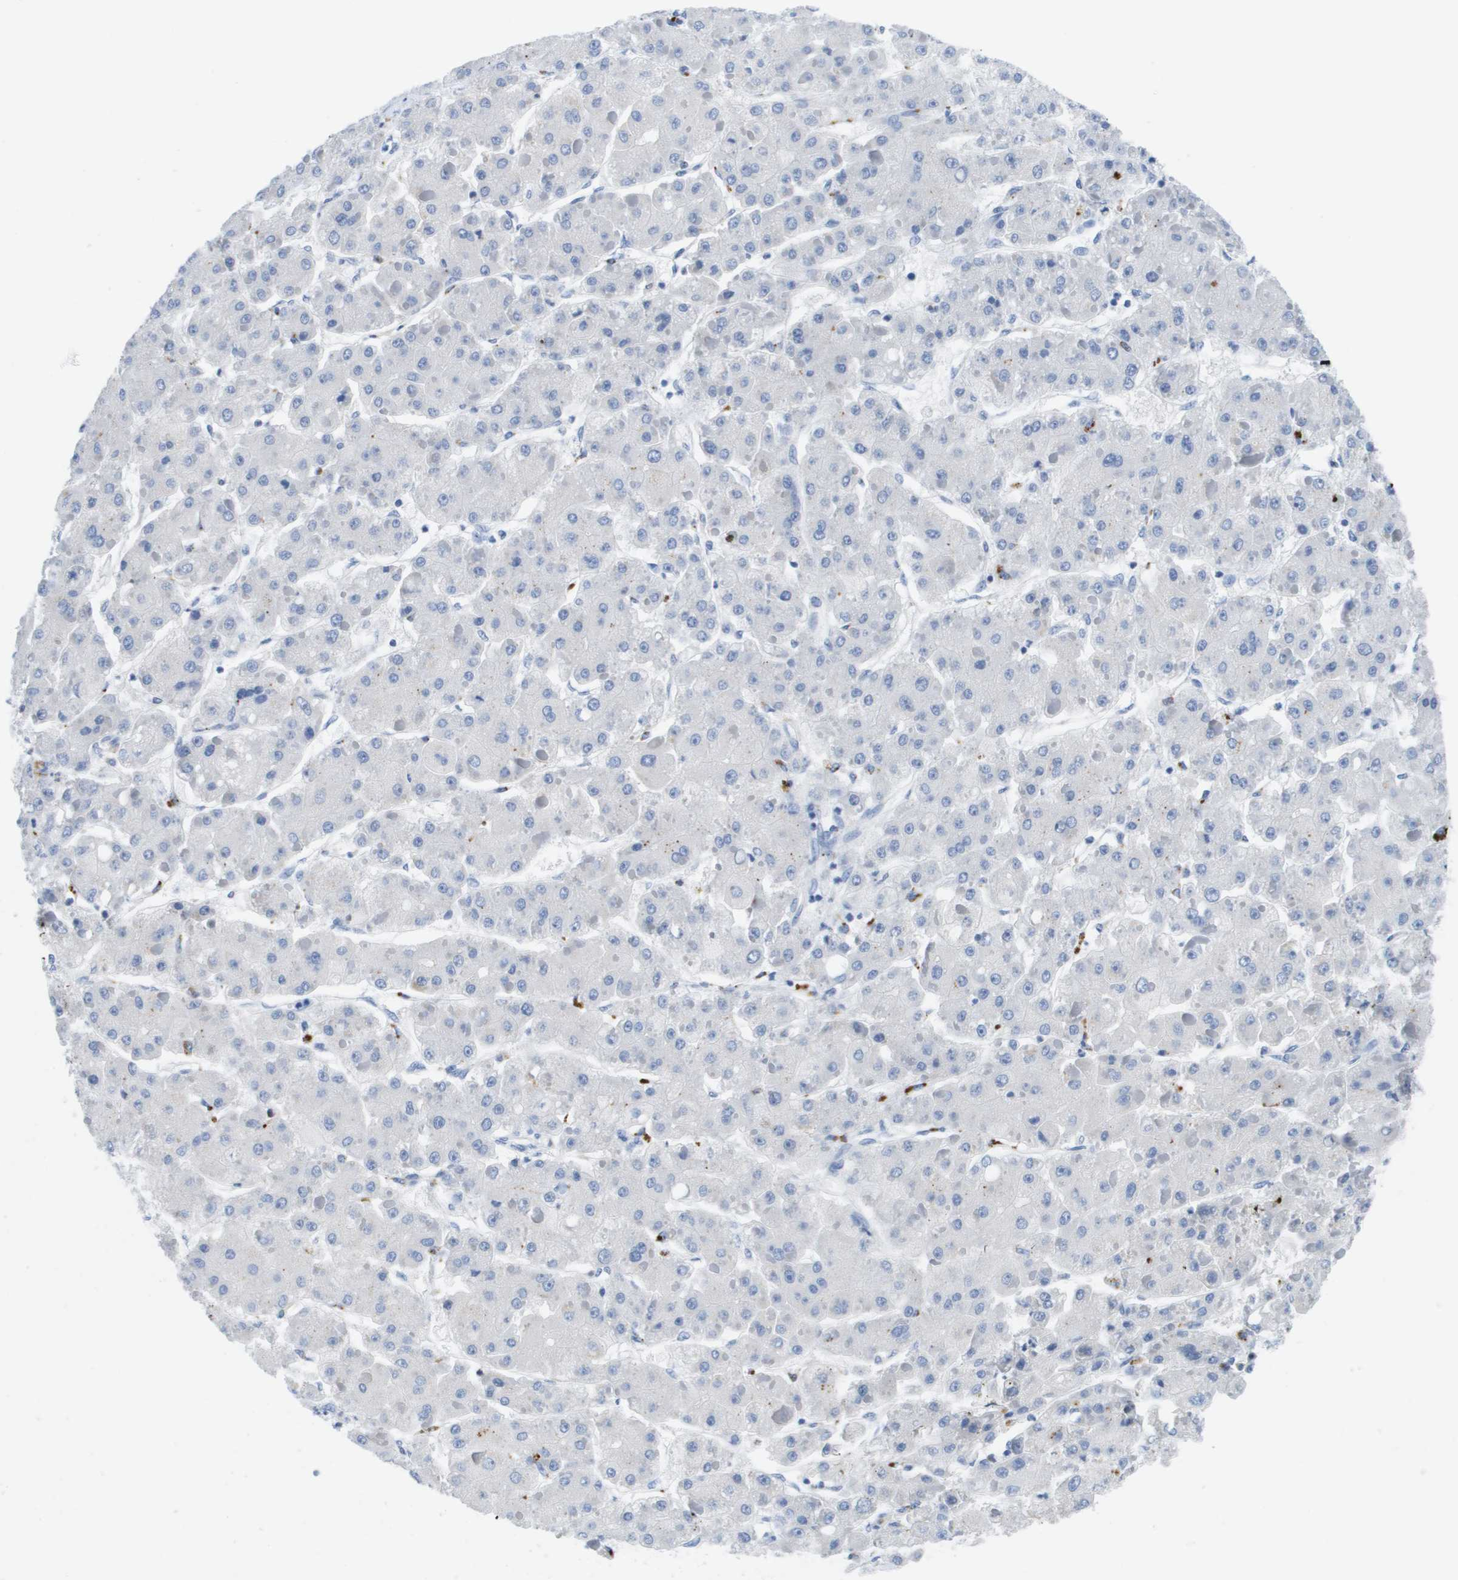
{"staining": {"intensity": "negative", "quantity": "none", "location": "none"}, "tissue": "liver cancer", "cell_type": "Tumor cells", "image_type": "cancer", "snomed": [{"axis": "morphology", "description": "Carcinoma, Hepatocellular, NOS"}, {"axis": "topography", "description": "Liver"}], "caption": "The immunohistochemistry photomicrograph has no significant staining in tumor cells of hepatocellular carcinoma (liver) tissue.", "gene": "MS4A1", "patient": {"sex": "female", "age": 73}}